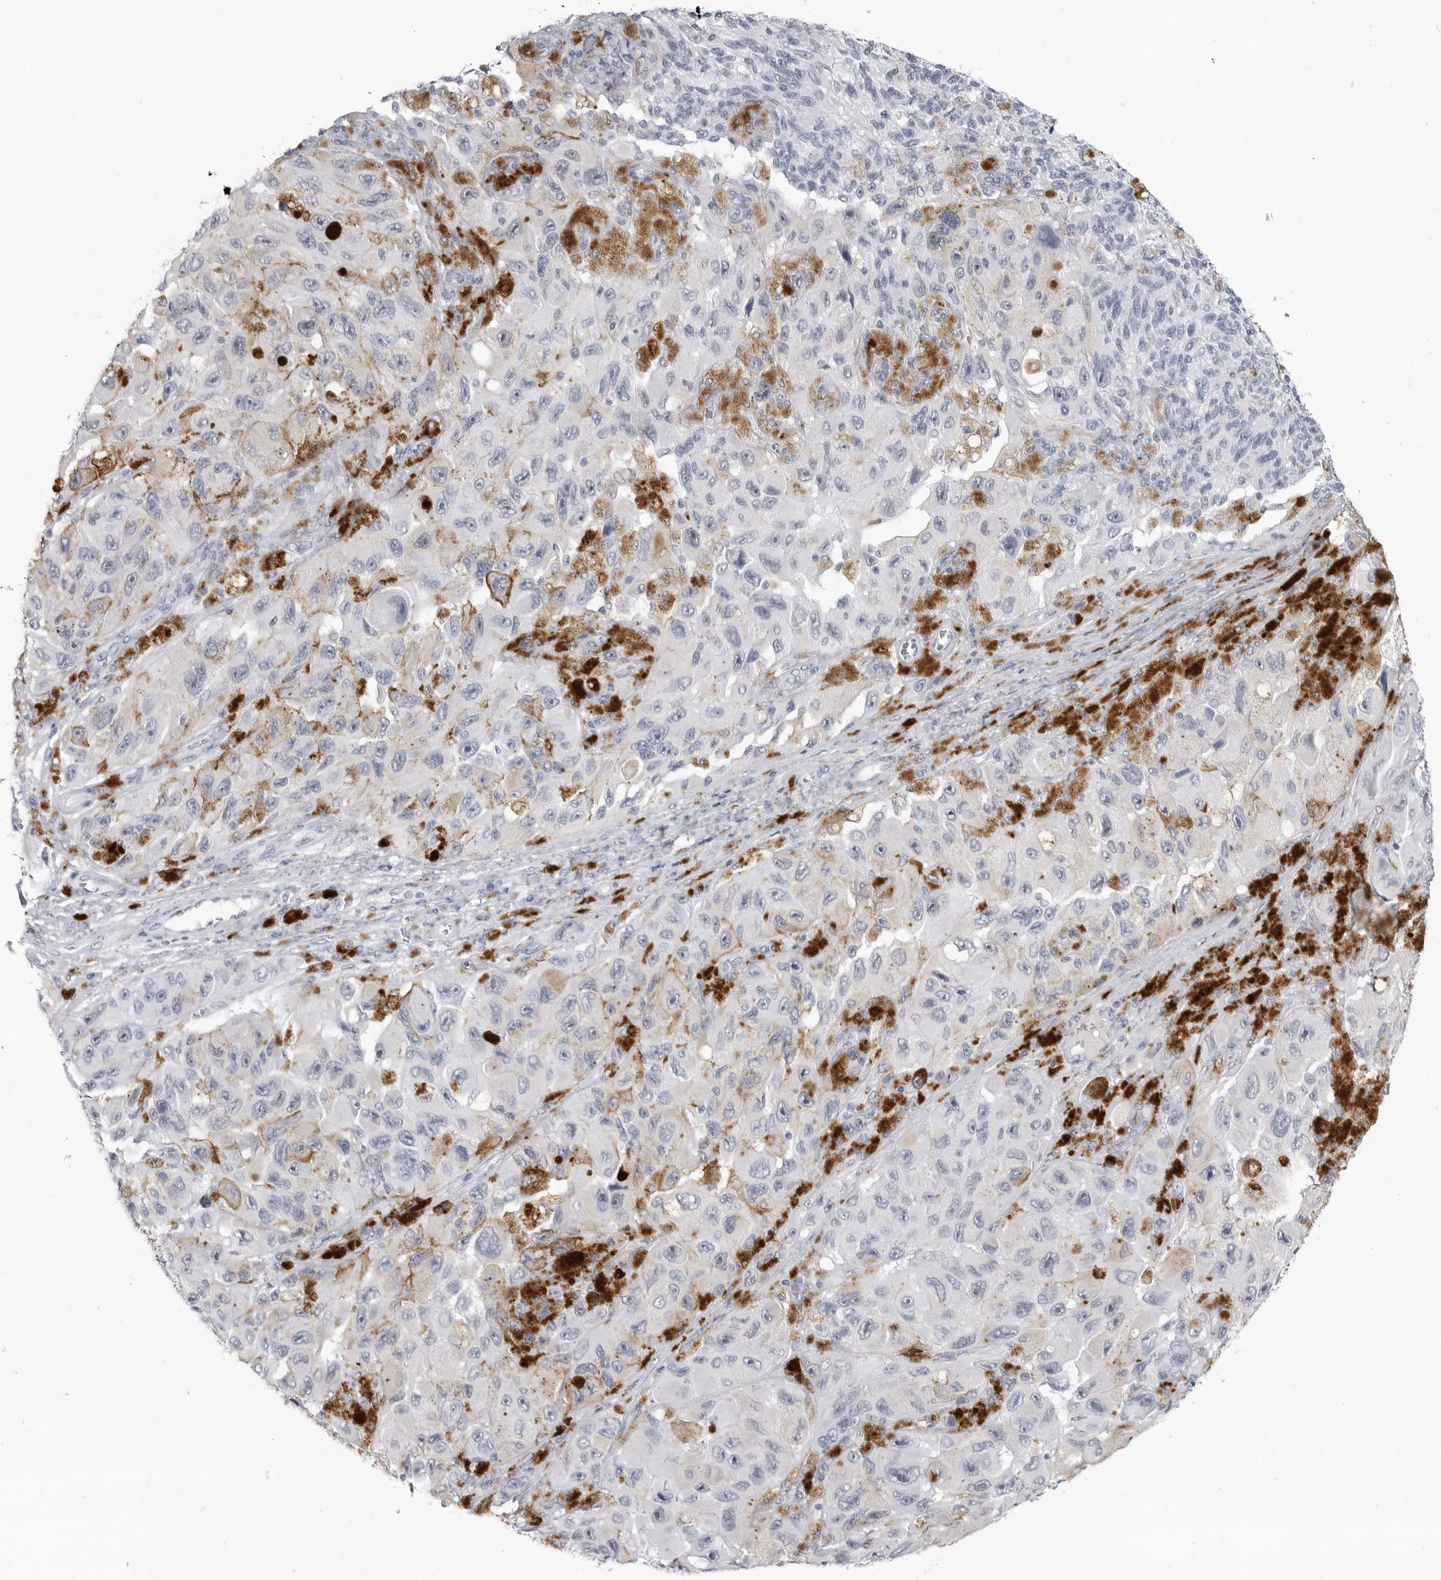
{"staining": {"intensity": "negative", "quantity": "none", "location": "none"}, "tissue": "melanoma", "cell_type": "Tumor cells", "image_type": "cancer", "snomed": [{"axis": "morphology", "description": "Malignant melanoma, NOS"}, {"axis": "topography", "description": "Skin"}], "caption": "Protein analysis of melanoma exhibits no significant positivity in tumor cells. (DAB (3,3'-diaminobenzidine) immunohistochemistry visualized using brightfield microscopy, high magnification).", "gene": "LY6D", "patient": {"sex": "female", "age": 73}}